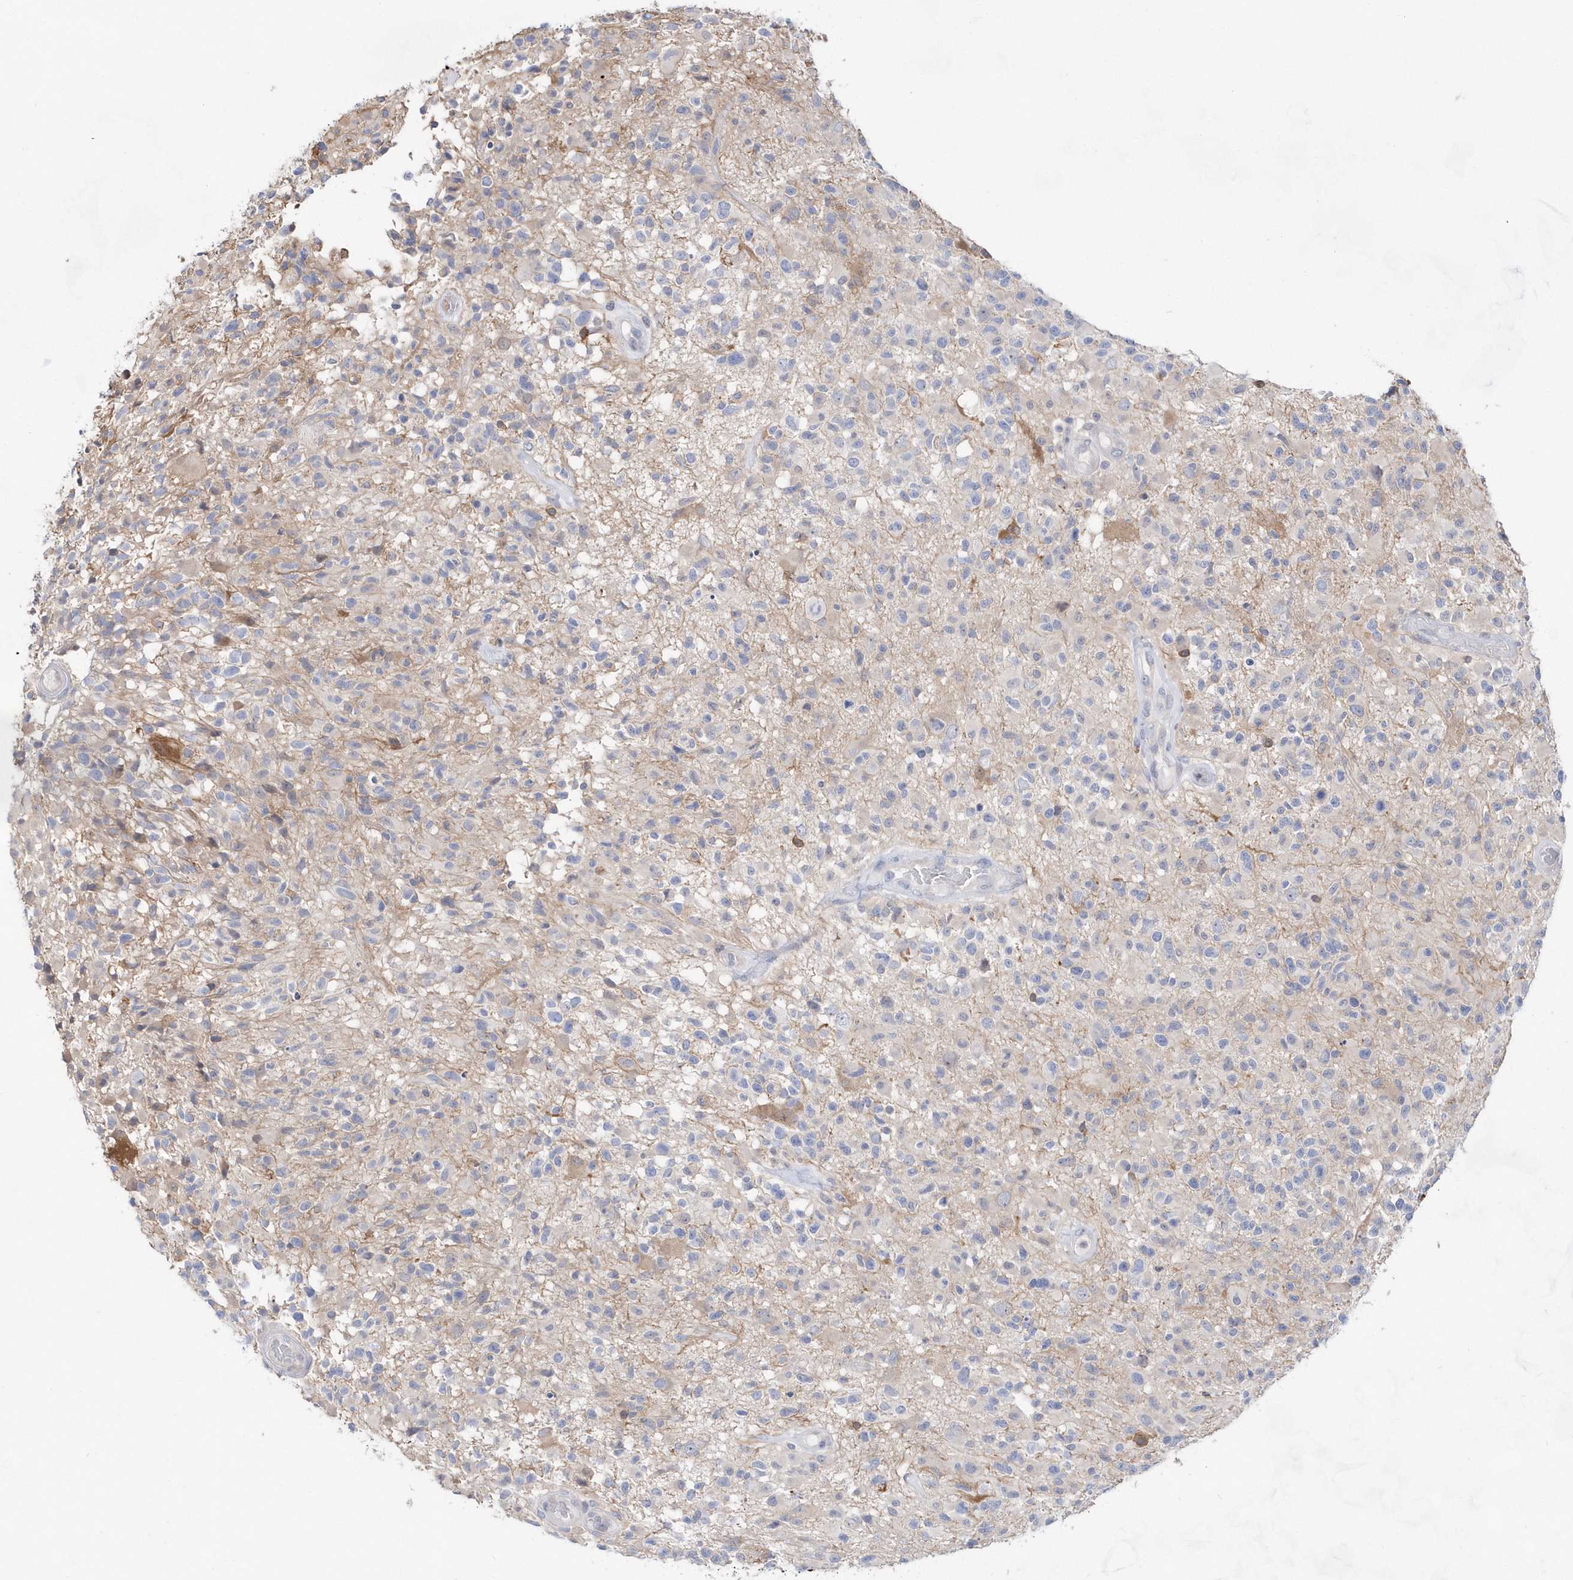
{"staining": {"intensity": "negative", "quantity": "none", "location": "none"}, "tissue": "glioma", "cell_type": "Tumor cells", "image_type": "cancer", "snomed": [{"axis": "morphology", "description": "Glioma, malignant, High grade"}, {"axis": "morphology", "description": "Glioblastoma, NOS"}, {"axis": "topography", "description": "Brain"}], "caption": "Tumor cells are negative for protein expression in human glioma.", "gene": "BDH2", "patient": {"sex": "male", "age": 60}}